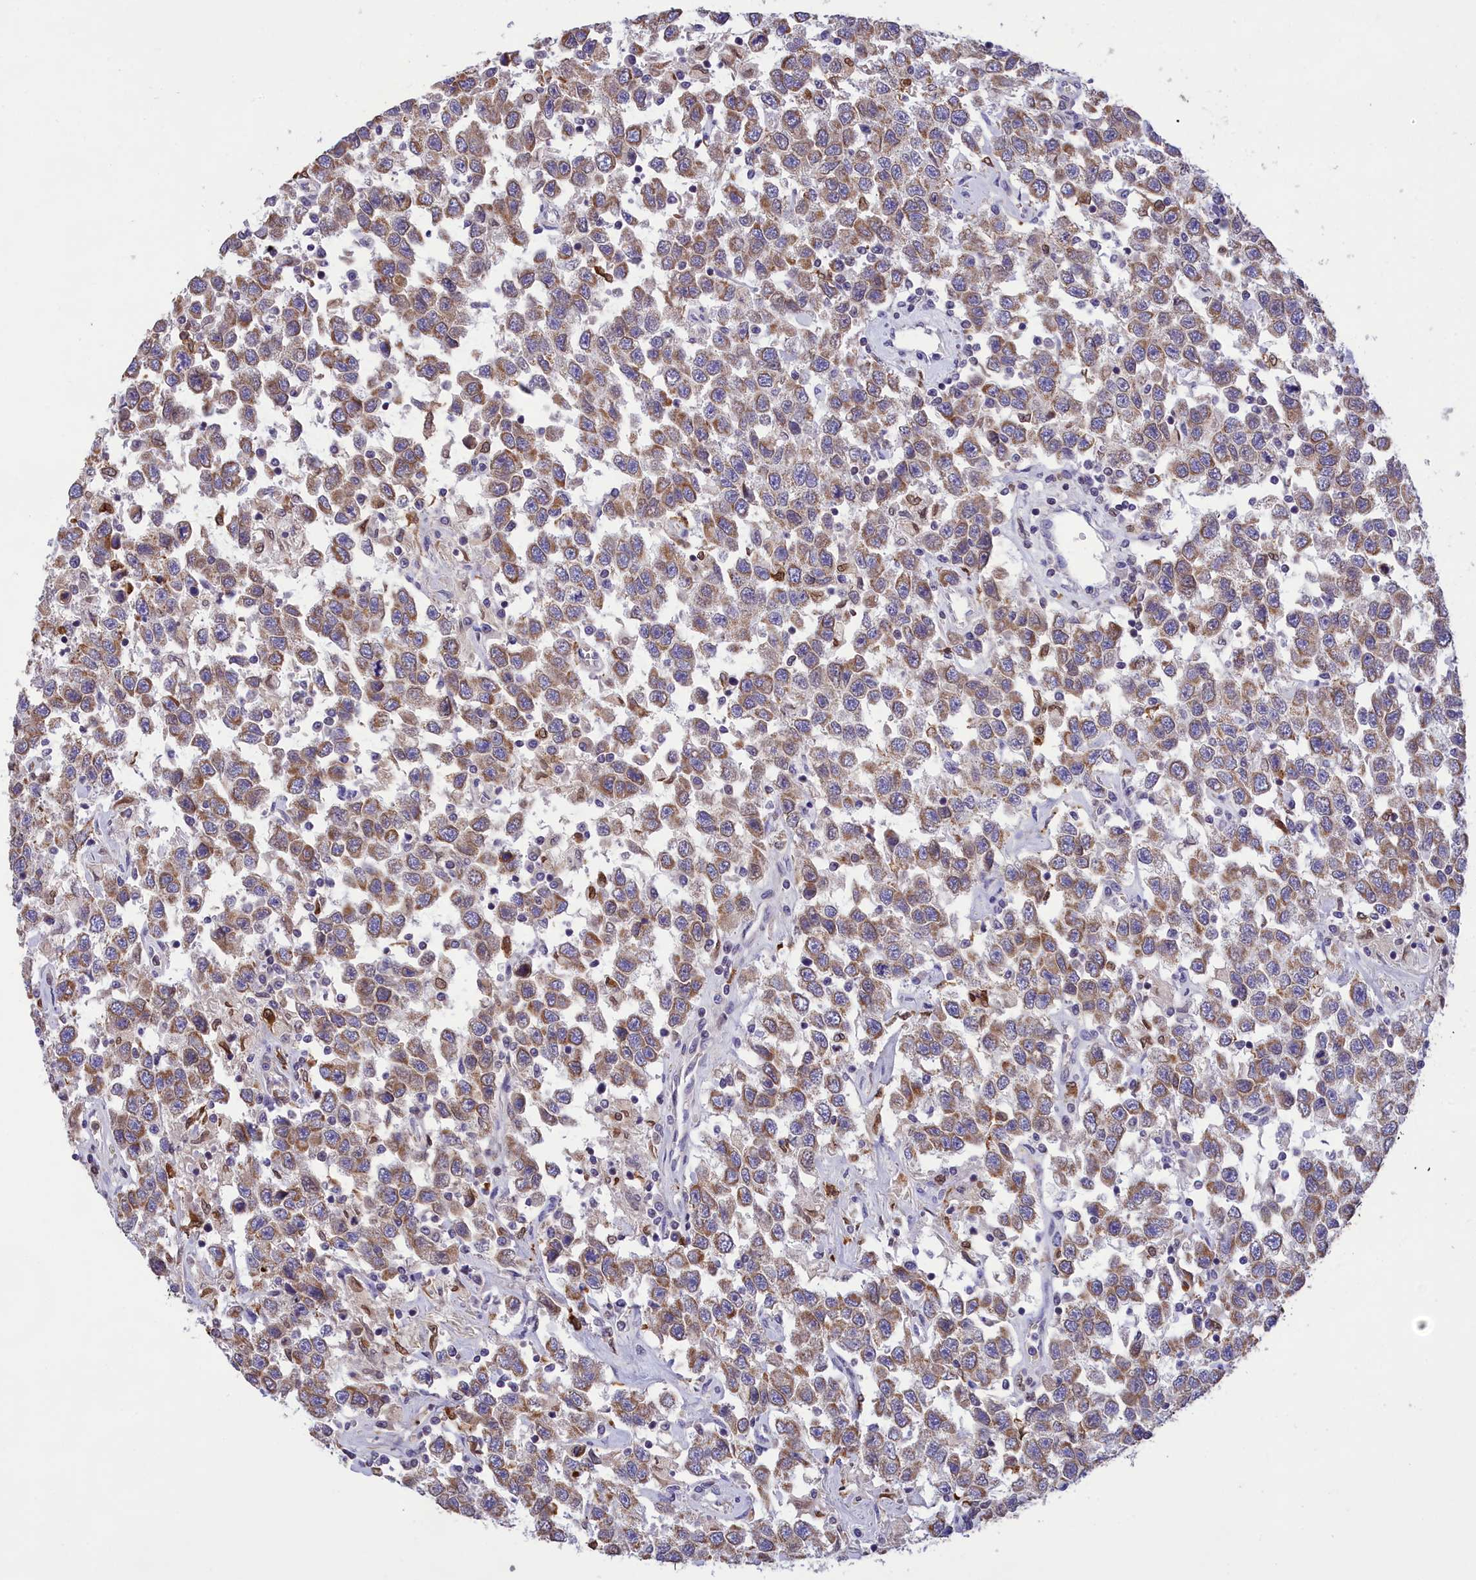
{"staining": {"intensity": "moderate", "quantity": ">75%", "location": "cytoplasmic/membranous"}, "tissue": "testis cancer", "cell_type": "Tumor cells", "image_type": "cancer", "snomed": [{"axis": "morphology", "description": "Seminoma, NOS"}, {"axis": "topography", "description": "Testis"}], "caption": "Protein staining reveals moderate cytoplasmic/membranous expression in approximately >75% of tumor cells in testis seminoma.", "gene": "PKHD1L1", "patient": {"sex": "male", "age": 41}}